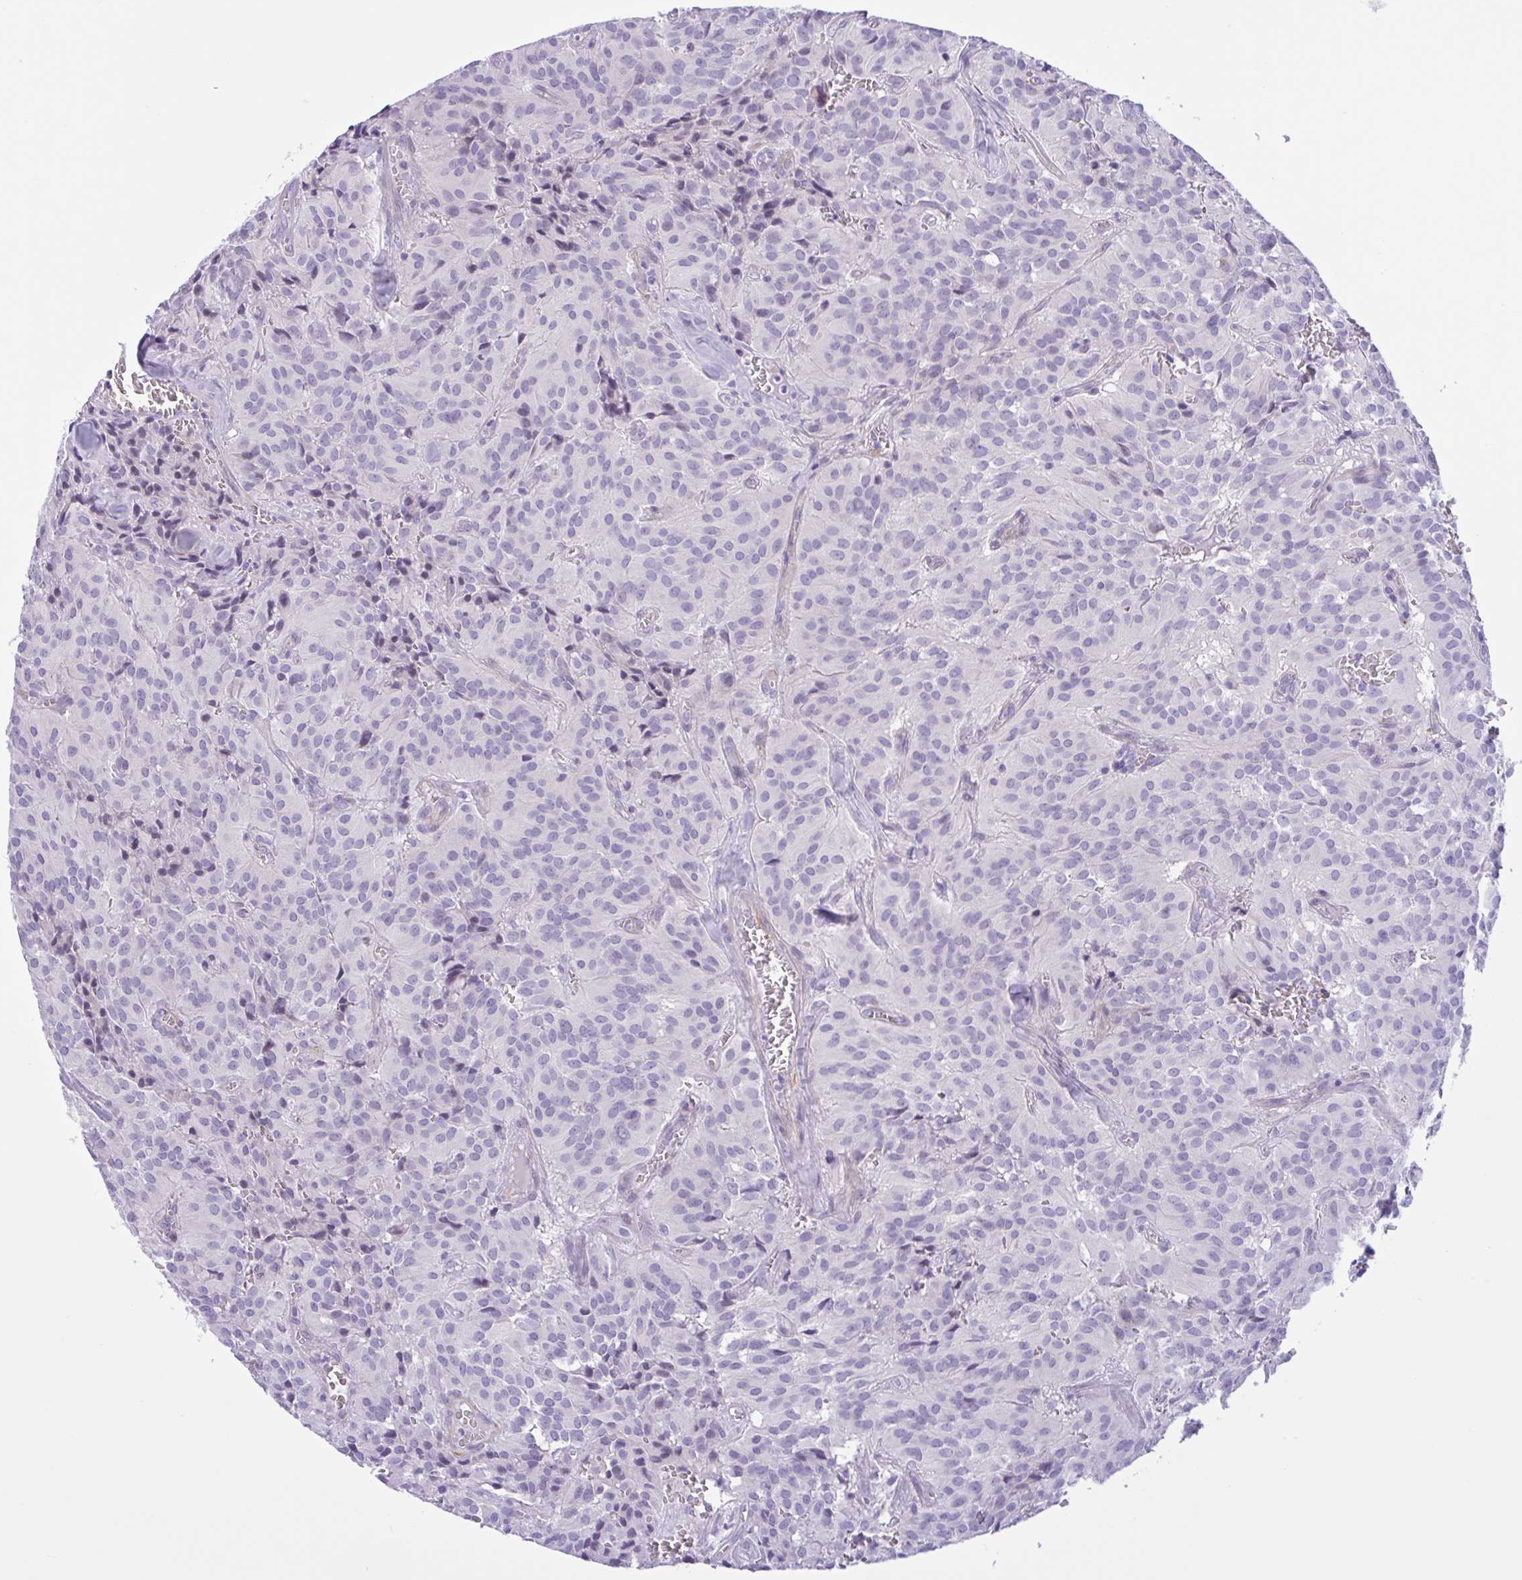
{"staining": {"intensity": "negative", "quantity": "none", "location": "none"}, "tissue": "glioma", "cell_type": "Tumor cells", "image_type": "cancer", "snomed": [{"axis": "morphology", "description": "Glioma, malignant, Low grade"}, {"axis": "topography", "description": "Brain"}], "caption": "Human glioma stained for a protein using IHC displays no staining in tumor cells.", "gene": "AHCYL2", "patient": {"sex": "male", "age": 42}}